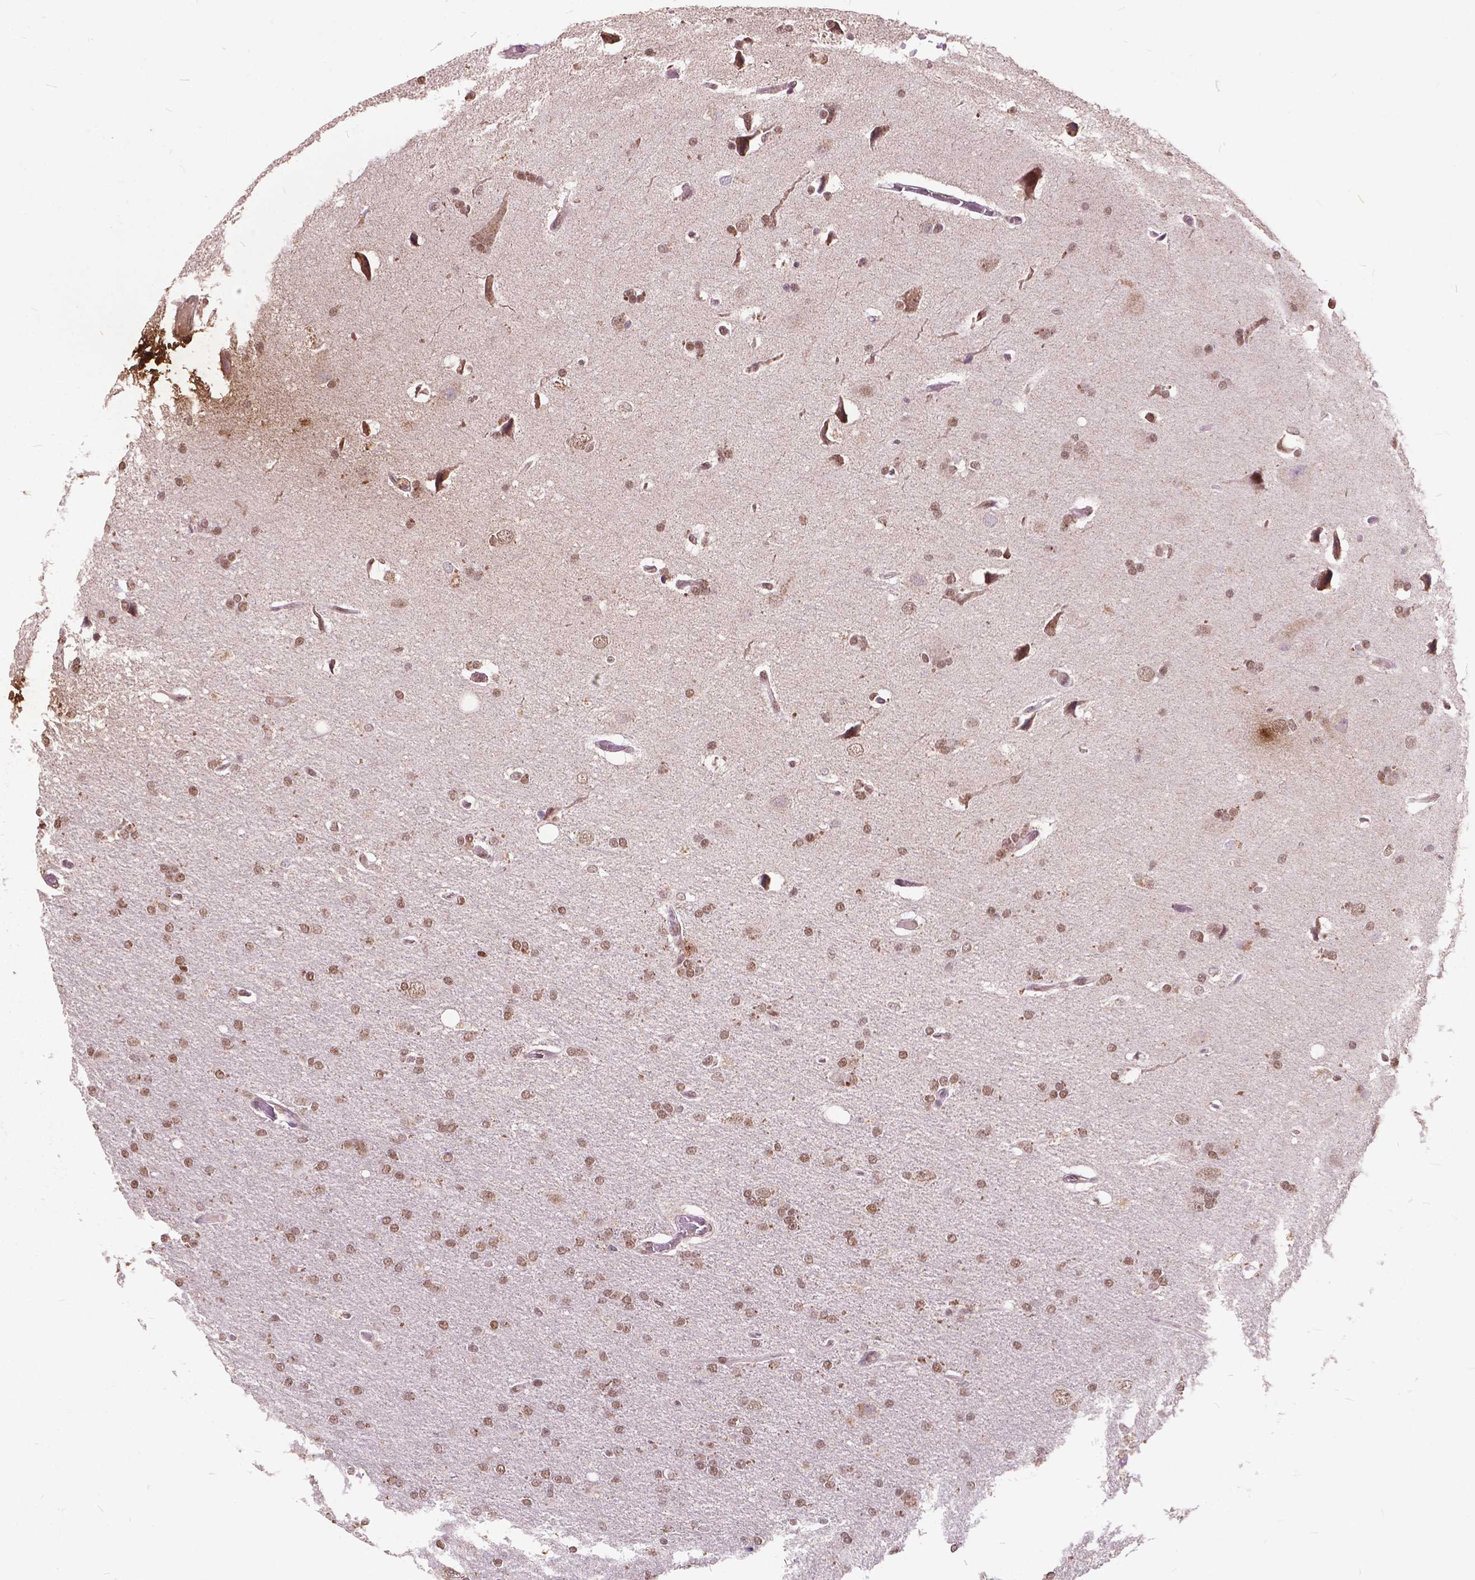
{"staining": {"intensity": "moderate", "quantity": ">75%", "location": "nuclear"}, "tissue": "glioma", "cell_type": "Tumor cells", "image_type": "cancer", "snomed": [{"axis": "morphology", "description": "Glioma, malignant, High grade"}, {"axis": "topography", "description": "Cerebral cortex"}], "caption": "High-grade glioma (malignant) stained with DAB IHC displays medium levels of moderate nuclear positivity in approximately >75% of tumor cells.", "gene": "MSH2", "patient": {"sex": "male", "age": 70}}